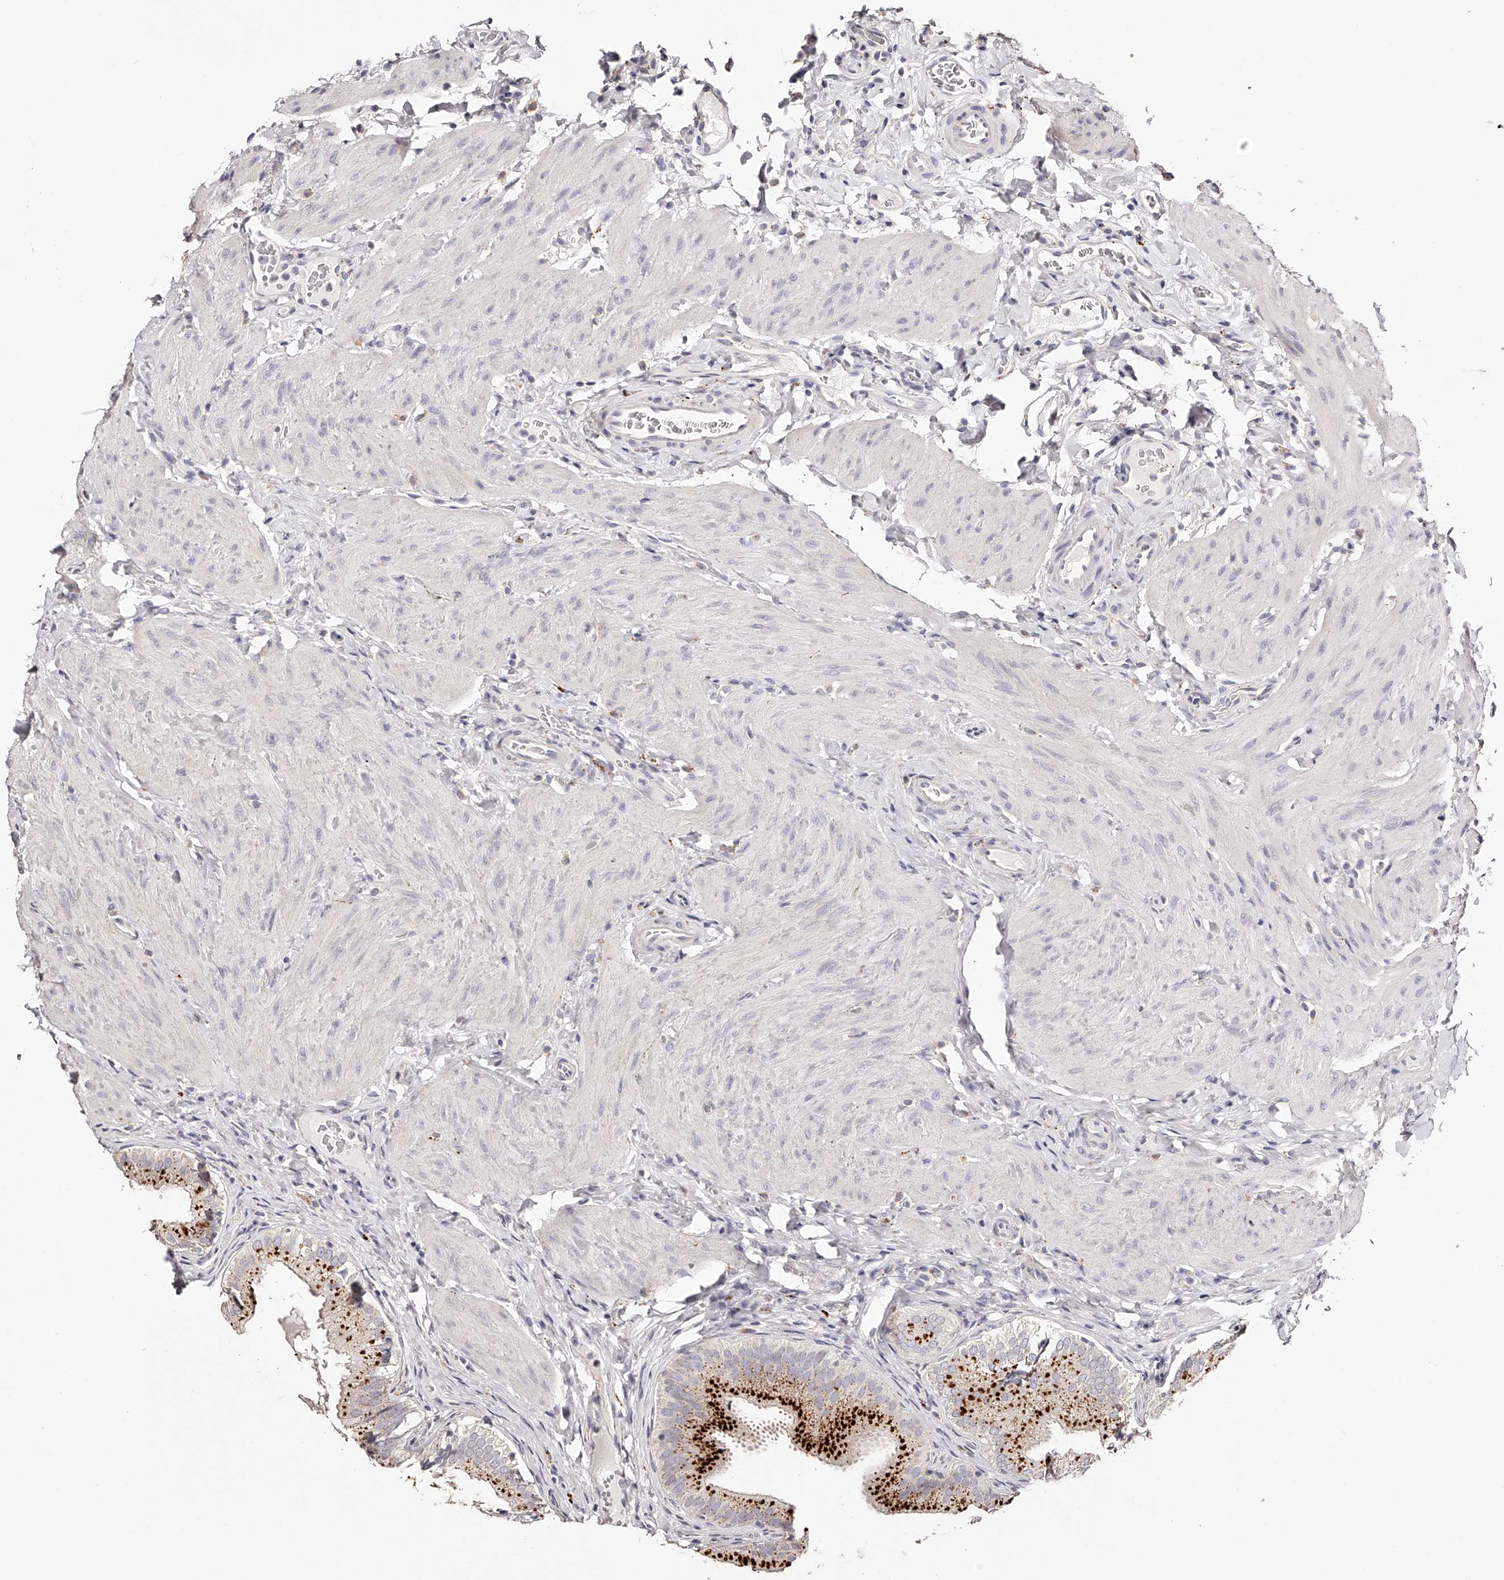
{"staining": {"intensity": "strong", "quantity": ">75%", "location": "cytoplasmic/membranous"}, "tissue": "gallbladder", "cell_type": "Glandular cells", "image_type": "normal", "snomed": [{"axis": "morphology", "description": "Normal tissue, NOS"}, {"axis": "topography", "description": "Gallbladder"}], "caption": "Immunohistochemical staining of unremarkable gallbladder displays >75% levels of strong cytoplasmic/membranous protein expression in about >75% of glandular cells. (DAB IHC with brightfield microscopy, high magnification).", "gene": "SLC35D3", "patient": {"sex": "female", "age": 30}}